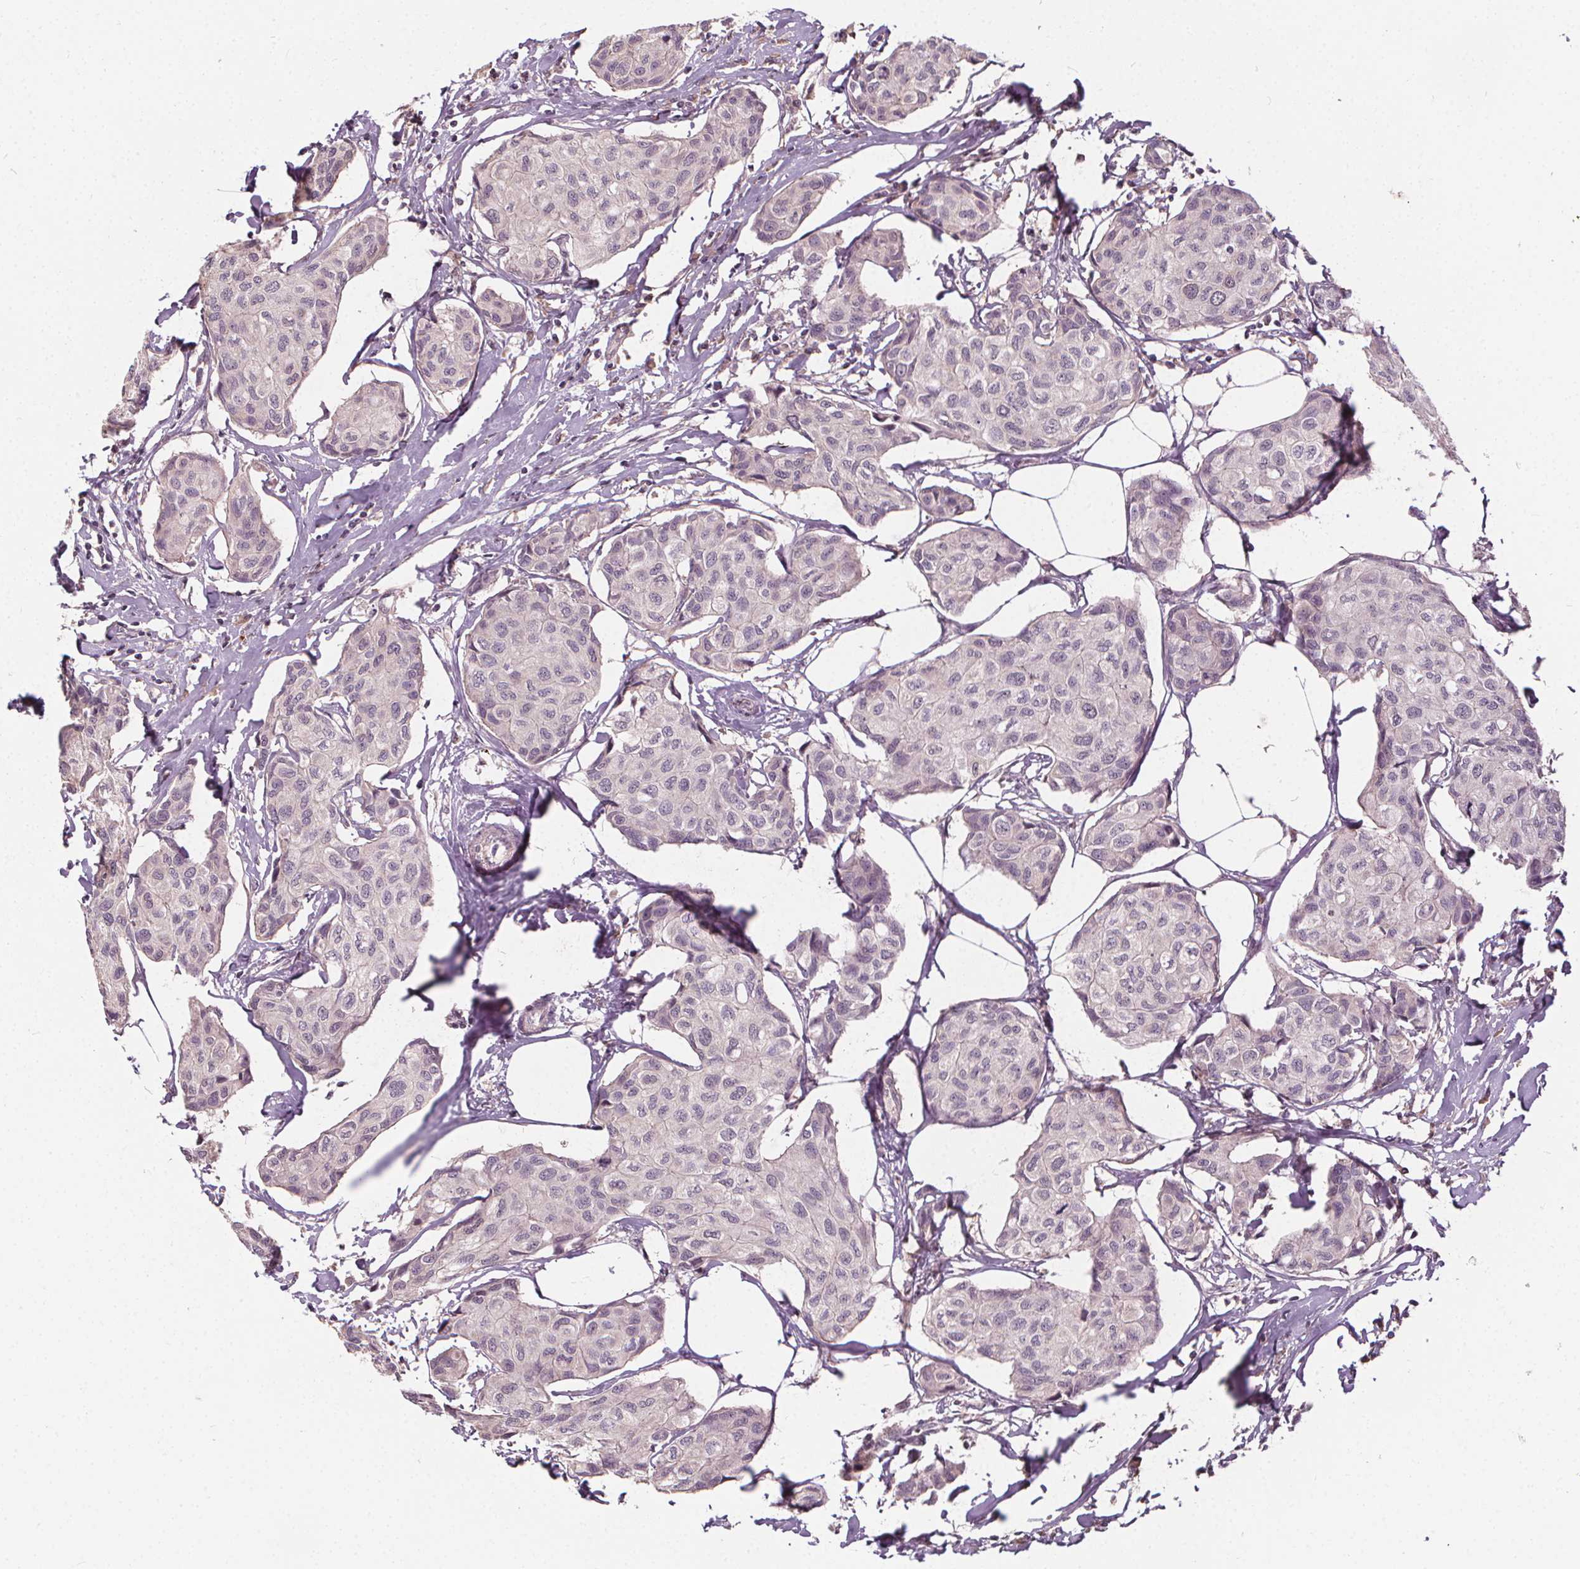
{"staining": {"intensity": "negative", "quantity": "none", "location": "none"}, "tissue": "breast cancer", "cell_type": "Tumor cells", "image_type": "cancer", "snomed": [{"axis": "morphology", "description": "Duct carcinoma"}, {"axis": "topography", "description": "Breast"}], "caption": "Immunohistochemistry (IHC) photomicrograph of neoplastic tissue: breast cancer (infiltrating ductal carcinoma) stained with DAB (3,3'-diaminobenzidine) exhibits no significant protein positivity in tumor cells. Nuclei are stained in blue.", "gene": "IPO13", "patient": {"sex": "female", "age": 80}}